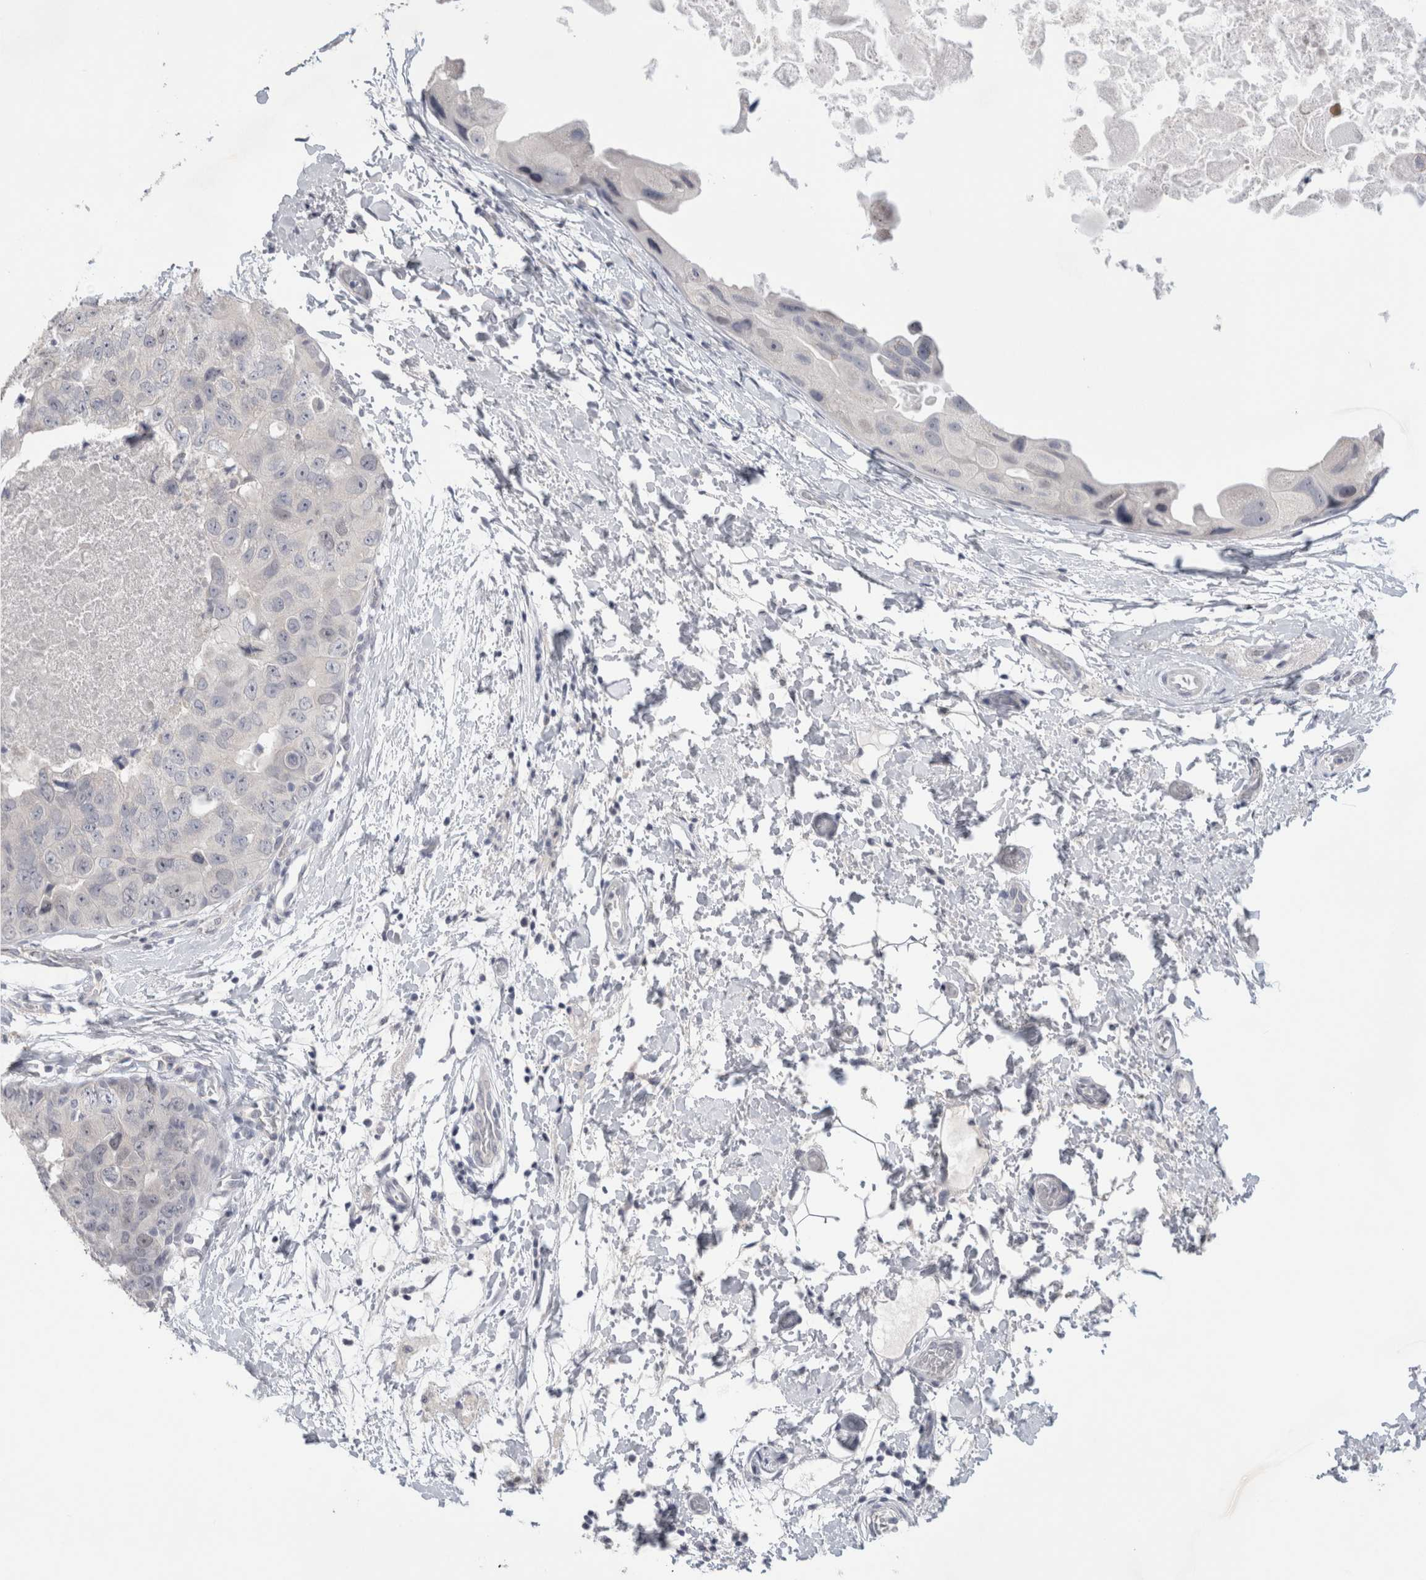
{"staining": {"intensity": "negative", "quantity": "none", "location": "none"}, "tissue": "breast cancer", "cell_type": "Tumor cells", "image_type": "cancer", "snomed": [{"axis": "morphology", "description": "Duct carcinoma"}, {"axis": "topography", "description": "Breast"}], "caption": "This is an immunohistochemistry image of human infiltrating ductal carcinoma (breast). There is no staining in tumor cells.", "gene": "TONSL", "patient": {"sex": "female", "age": 62}}